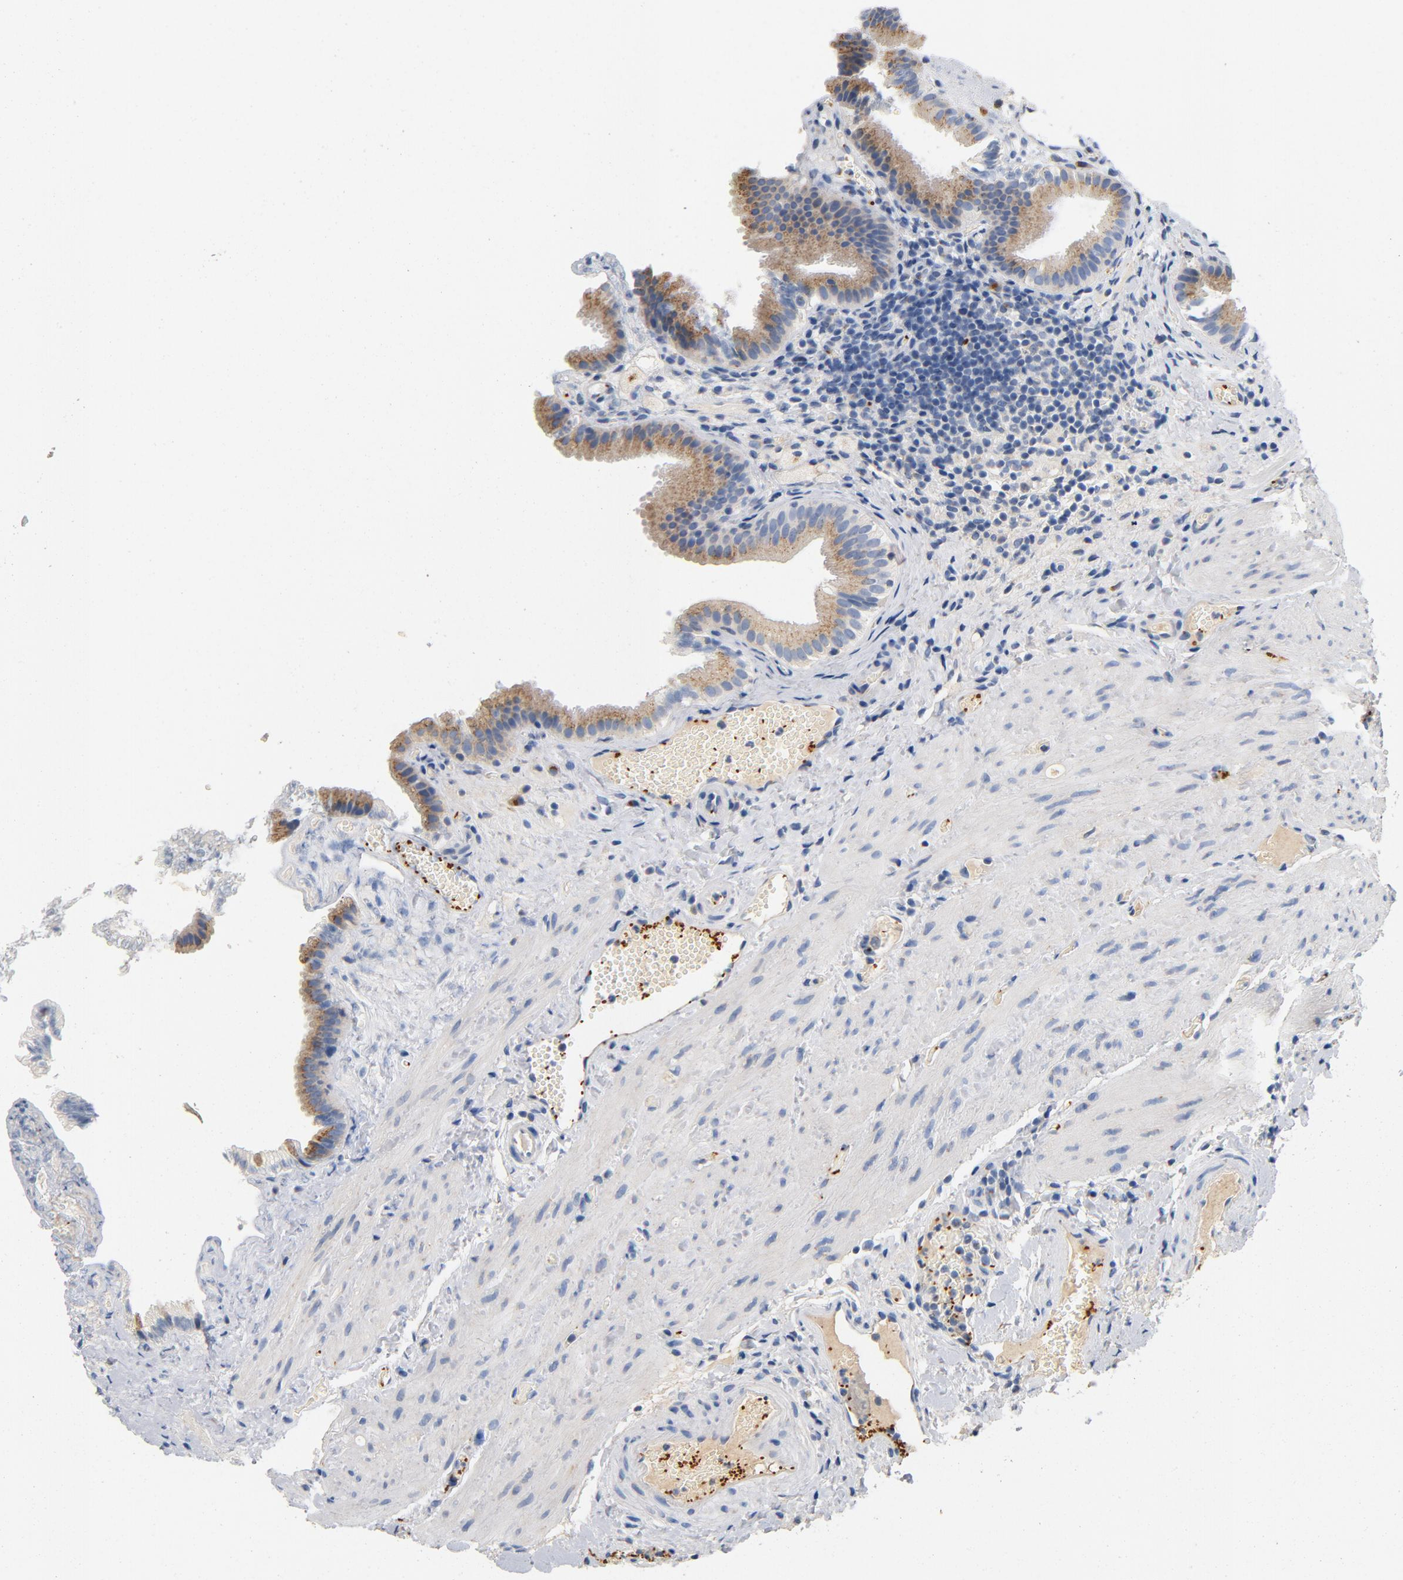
{"staining": {"intensity": "weak", "quantity": ">75%", "location": "cytoplasmic/membranous"}, "tissue": "gallbladder", "cell_type": "Glandular cells", "image_type": "normal", "snomed": [{"axis": "morphology", "description": "Normal tissue, NOS"}, {"axis": "topography", "description": "Gallbladder"}], "caption": "Gallbladder stained with IHC displays weak cytoplasmic/membranous expression in about >75% of glandular cells.", "gene": "LMAN2", "patient": {"sex": "female", "age": 24}}